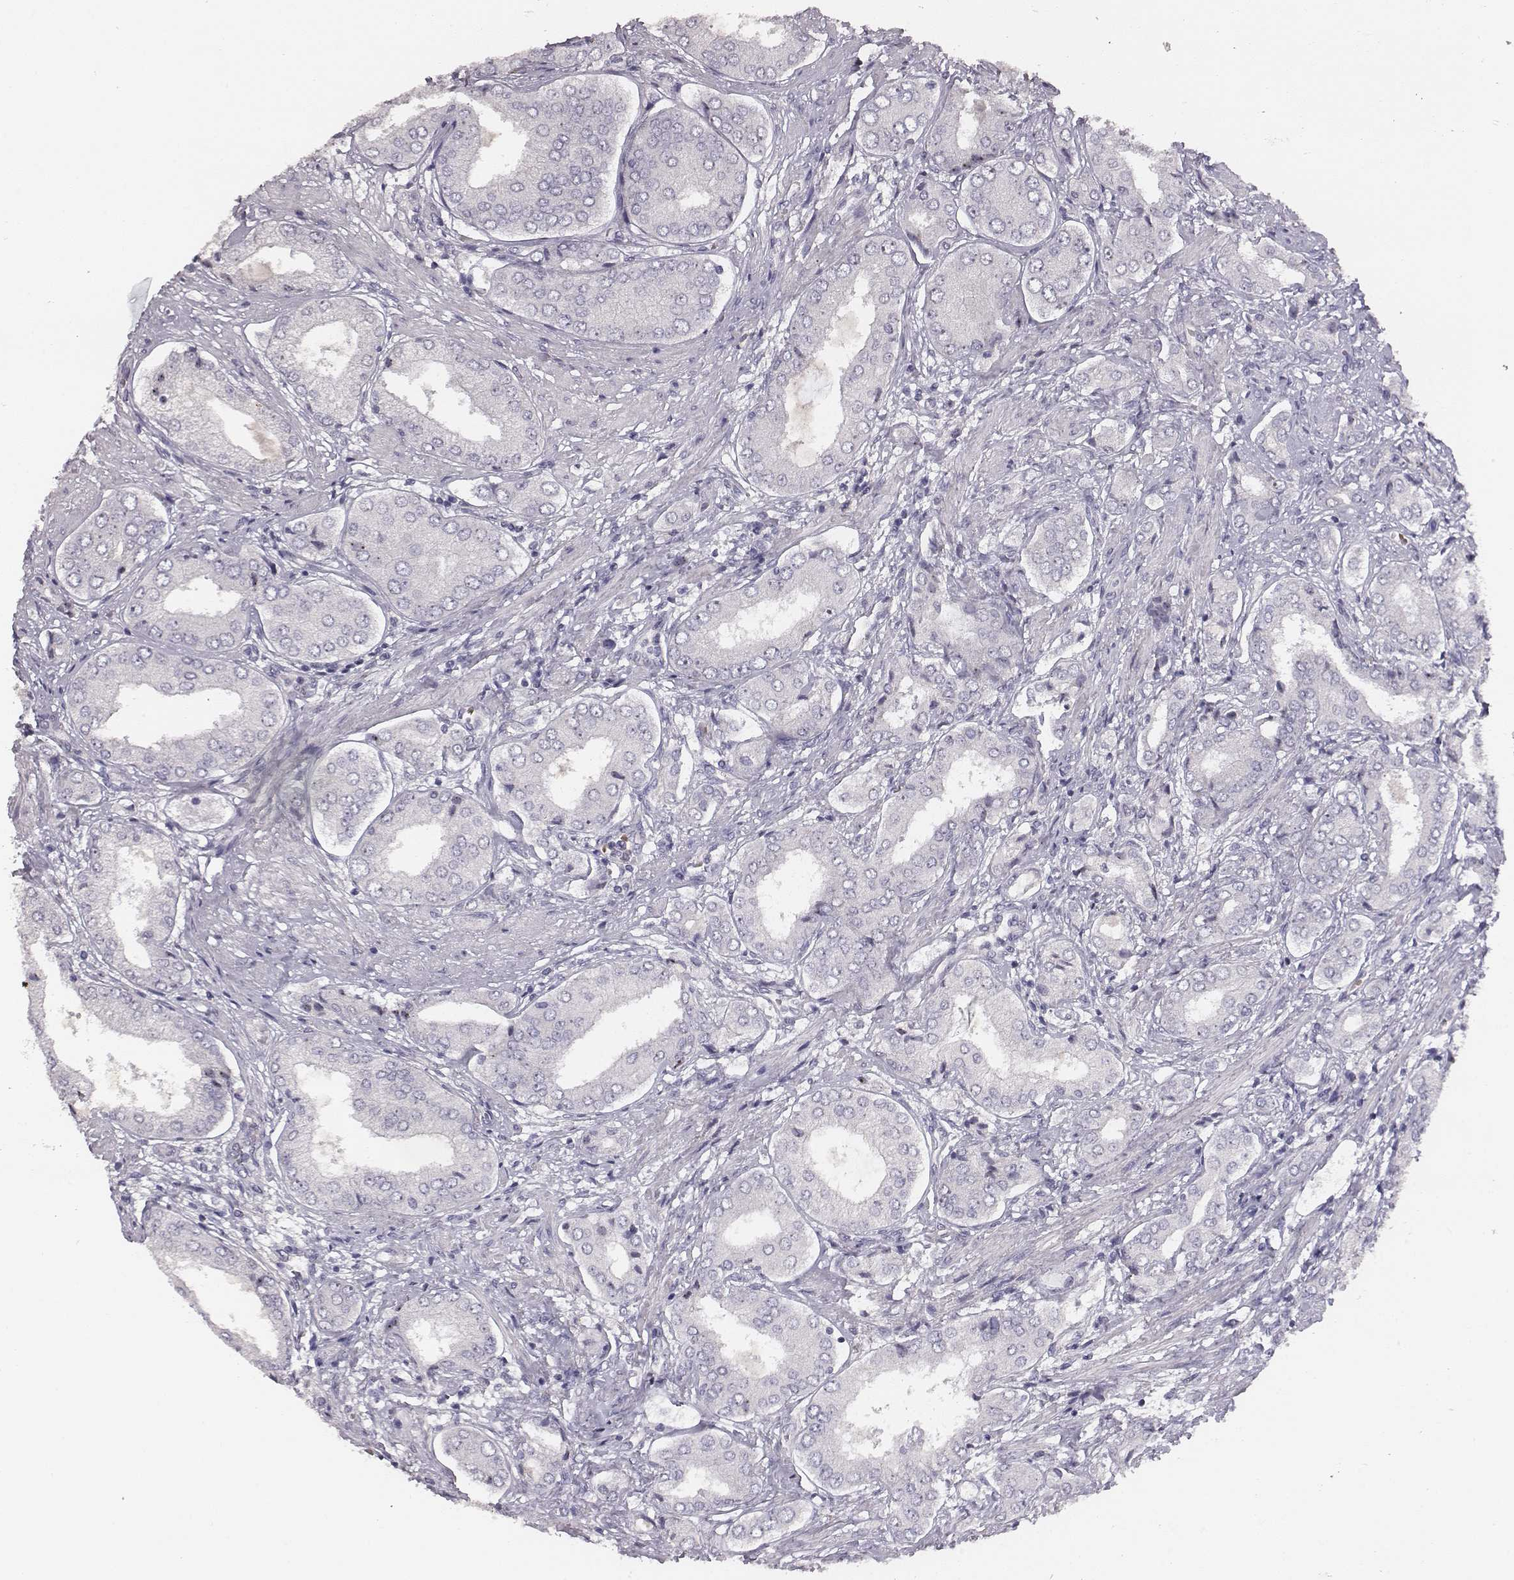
{"staining": {"intensity": "strong", "quantity": "<25%", "location": "nuclear"}, "tissue": "prostate cancer", "cell_type": "Tumor cells", "image_type": "cancer", "snomed": [{"axis": "morphology", "description": "Adenocarcinoma, NOS"}, {"axis": "topography", "description": "Prostate"}], "caption": "The immunohistochemical stain labels strong nuclear expression in tumor cells of prostate cancer tissue. Ihc stains the protein of interest in brown and the nuclei are stained blue.", "gene": "NIFK", "patient": {"sex": "male", "age": 63}}